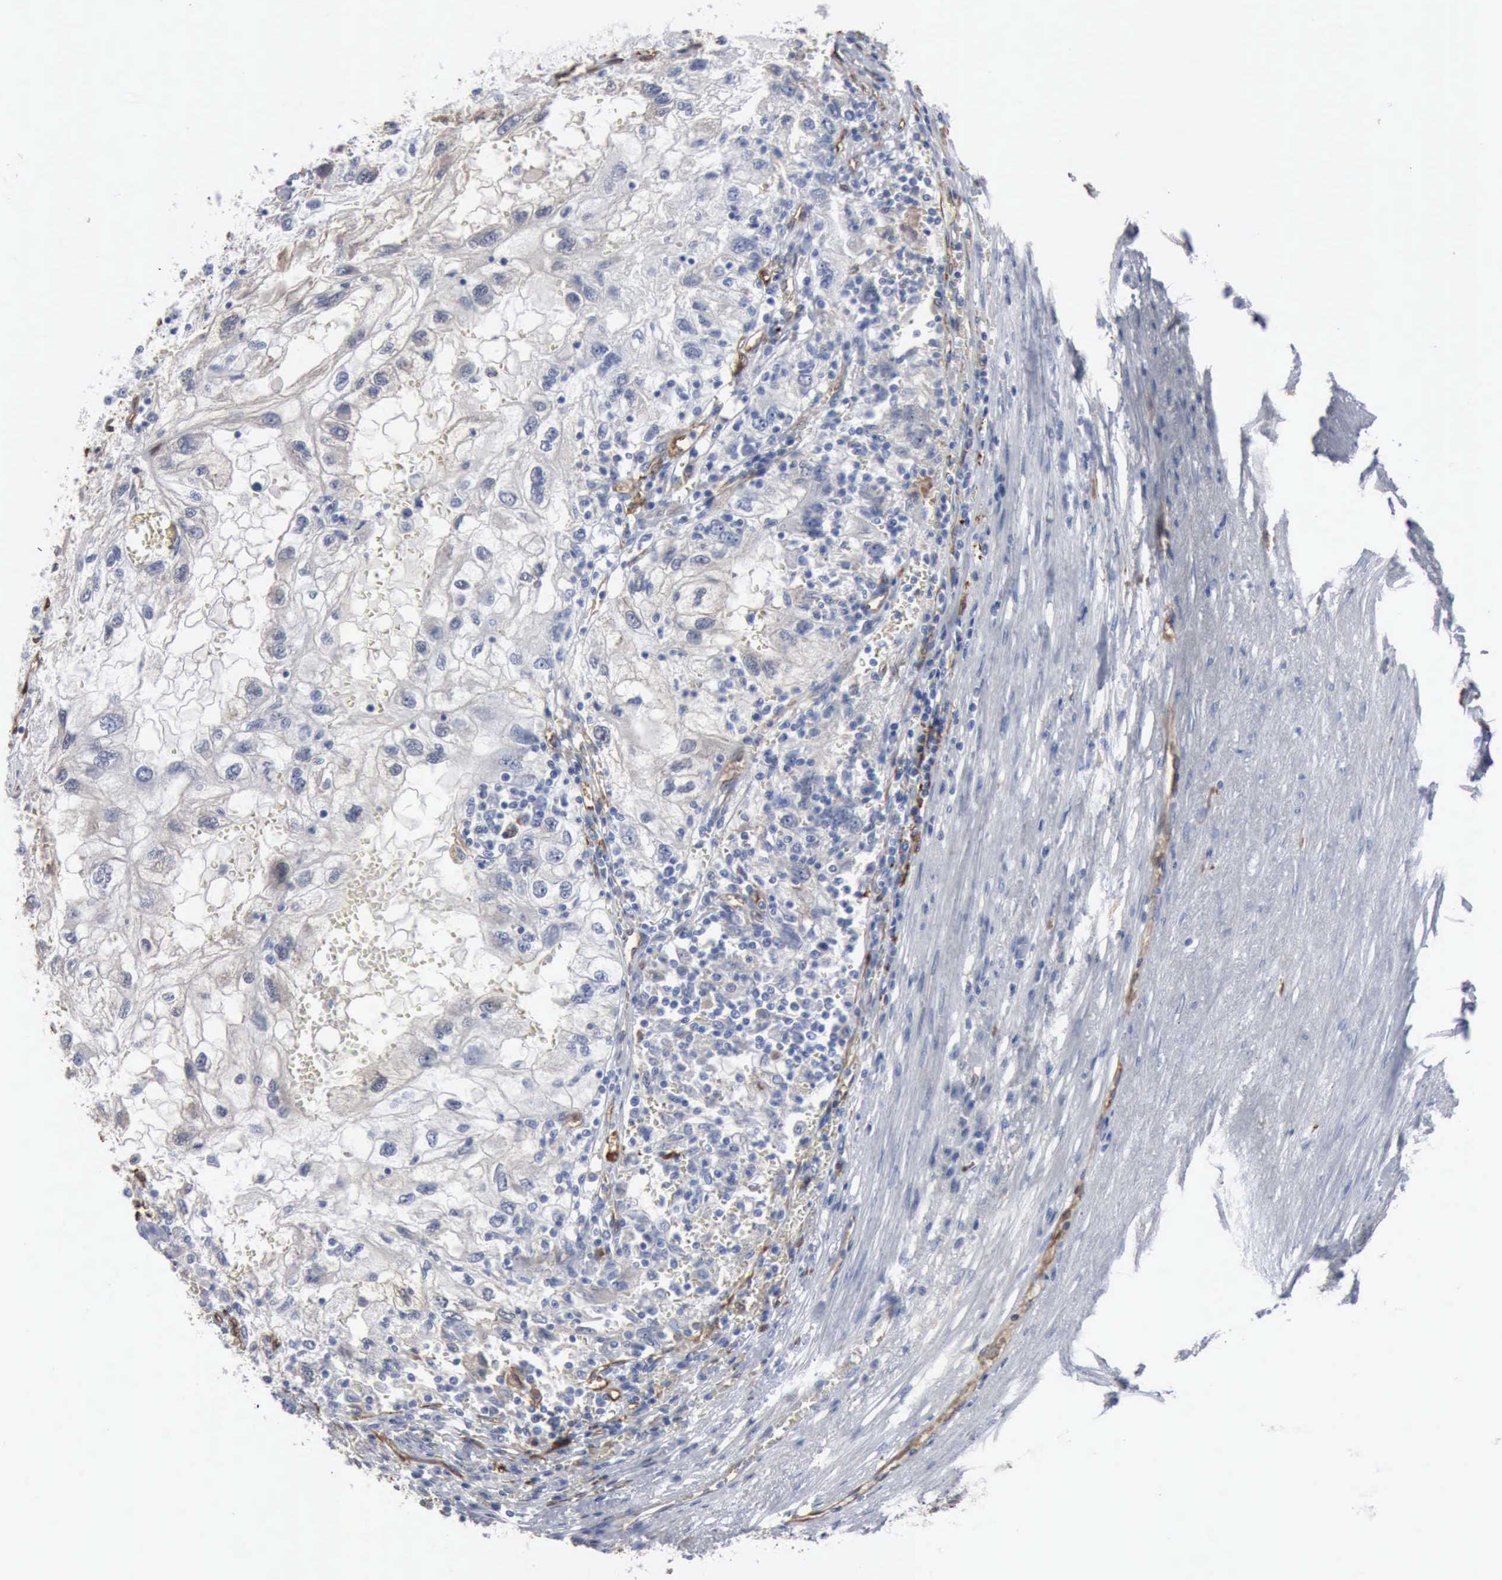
{"staining": {"intensity": "negative", "quantity": "none", "location": "none"}, "tissue": "renal cancer", "cell_type": "Tumor cells", "image_type": "cancer", "snomed": [{"axis": "morphology", "description": "Normal tissue, NOS"}, {"axis": "morphology", "description": "Adenocarcinoma, NOS"}, {"axis": "topography", "description": "Kidney"}], "caption": "This is an IHC histopathology image of adenocarcinoma (renal). There is no positivity in tumor cells.", "gene": "FSCN1", "patient": {"sex": "male", "age": 71}}